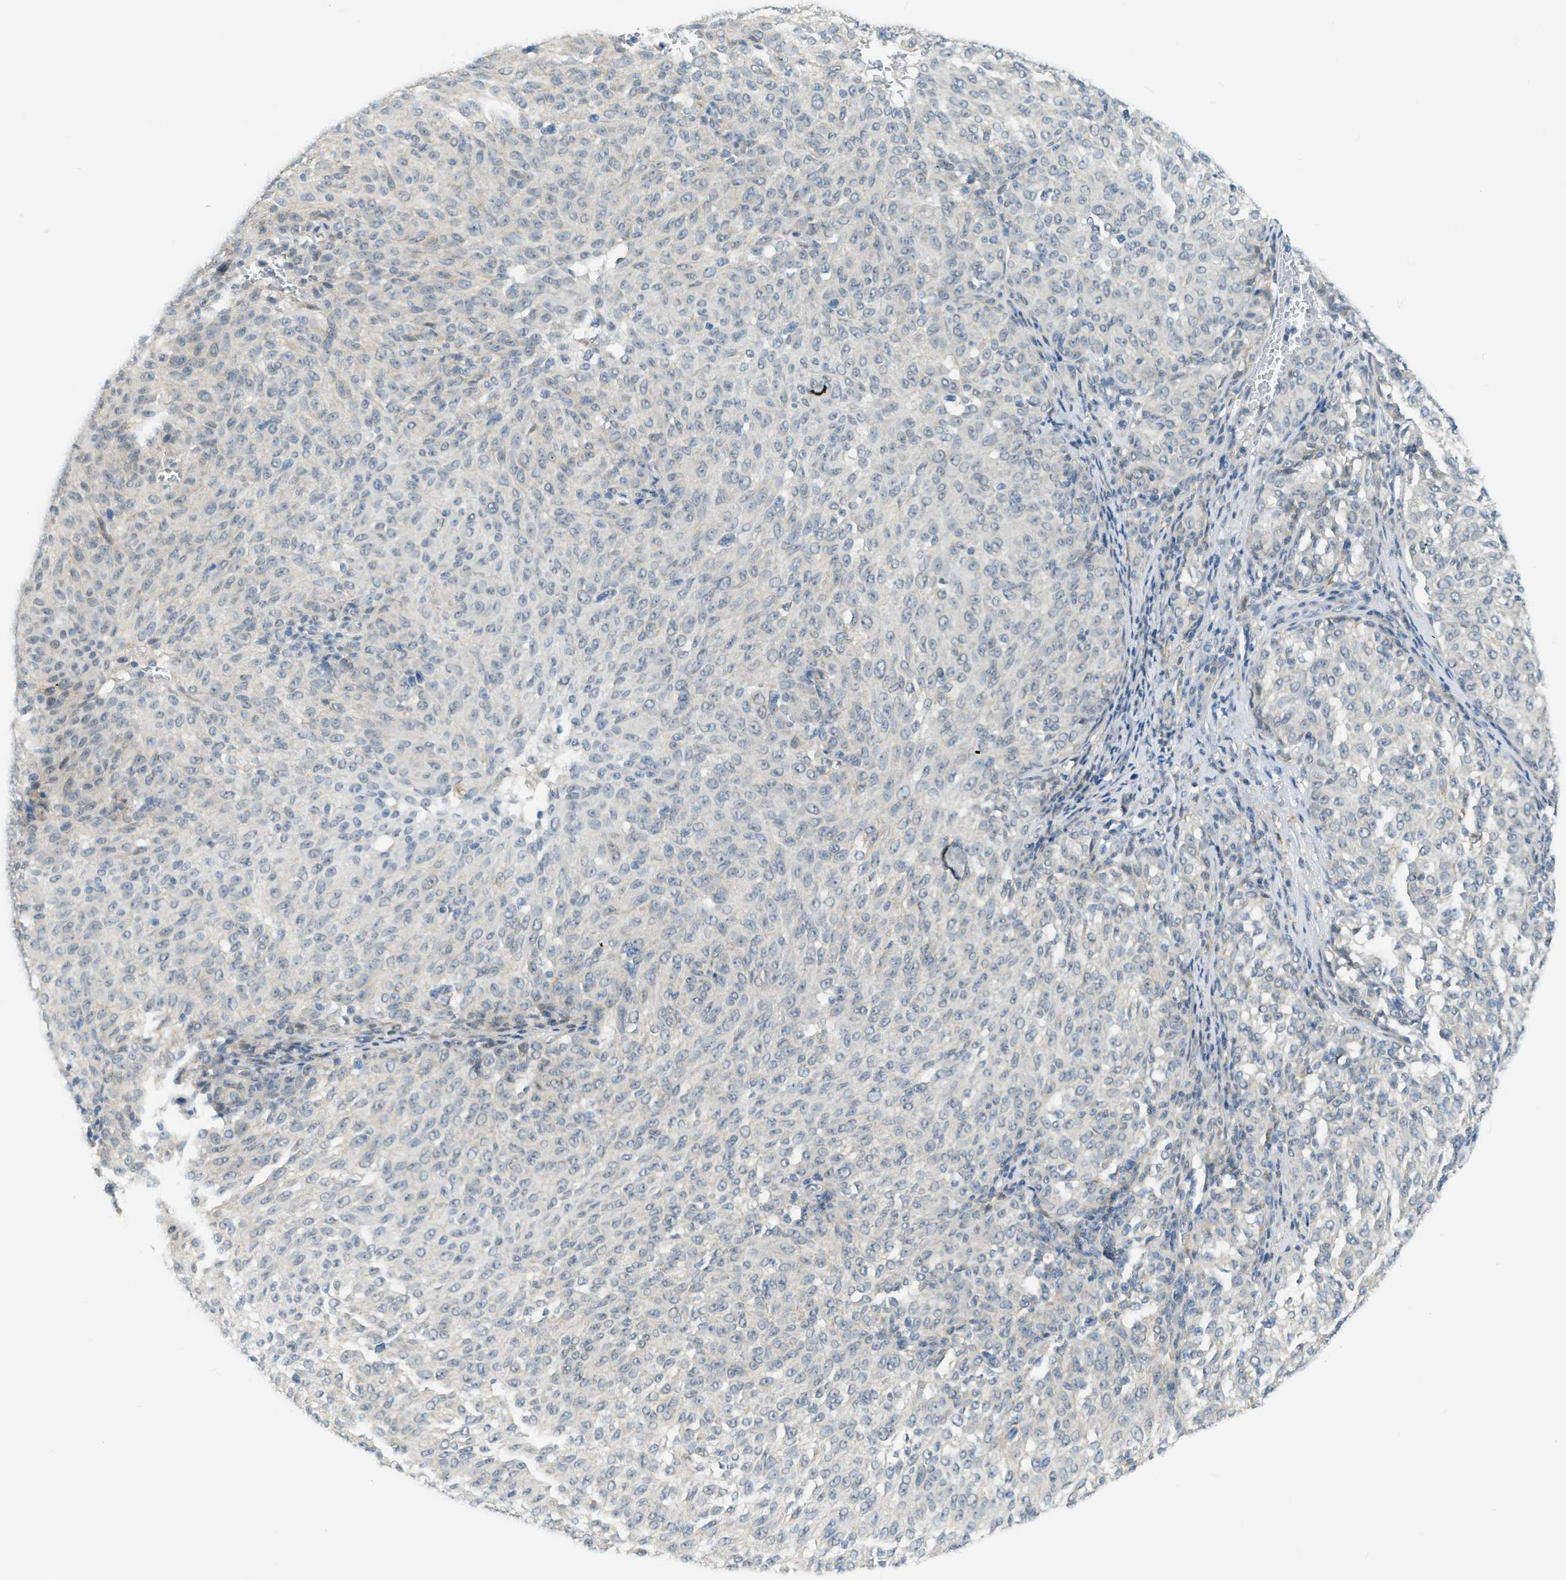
{"staining": {"intensity": "negative", "quantity": "none", "location": "none"}, "tissue": "melanoma", "cell_type": "Tumor cells", "image_type": "cancer", "snomed": [{"axis": "morphology", "description": "Malignant melanoma, NOS"}, {"axis": "topography", "description": "Skin"}], "caption": "Tumor cells are negative for brown protein staining in malignant melanoma.", "gene": "ZNF408", "patient": {"sex": "female", "age": 72}}